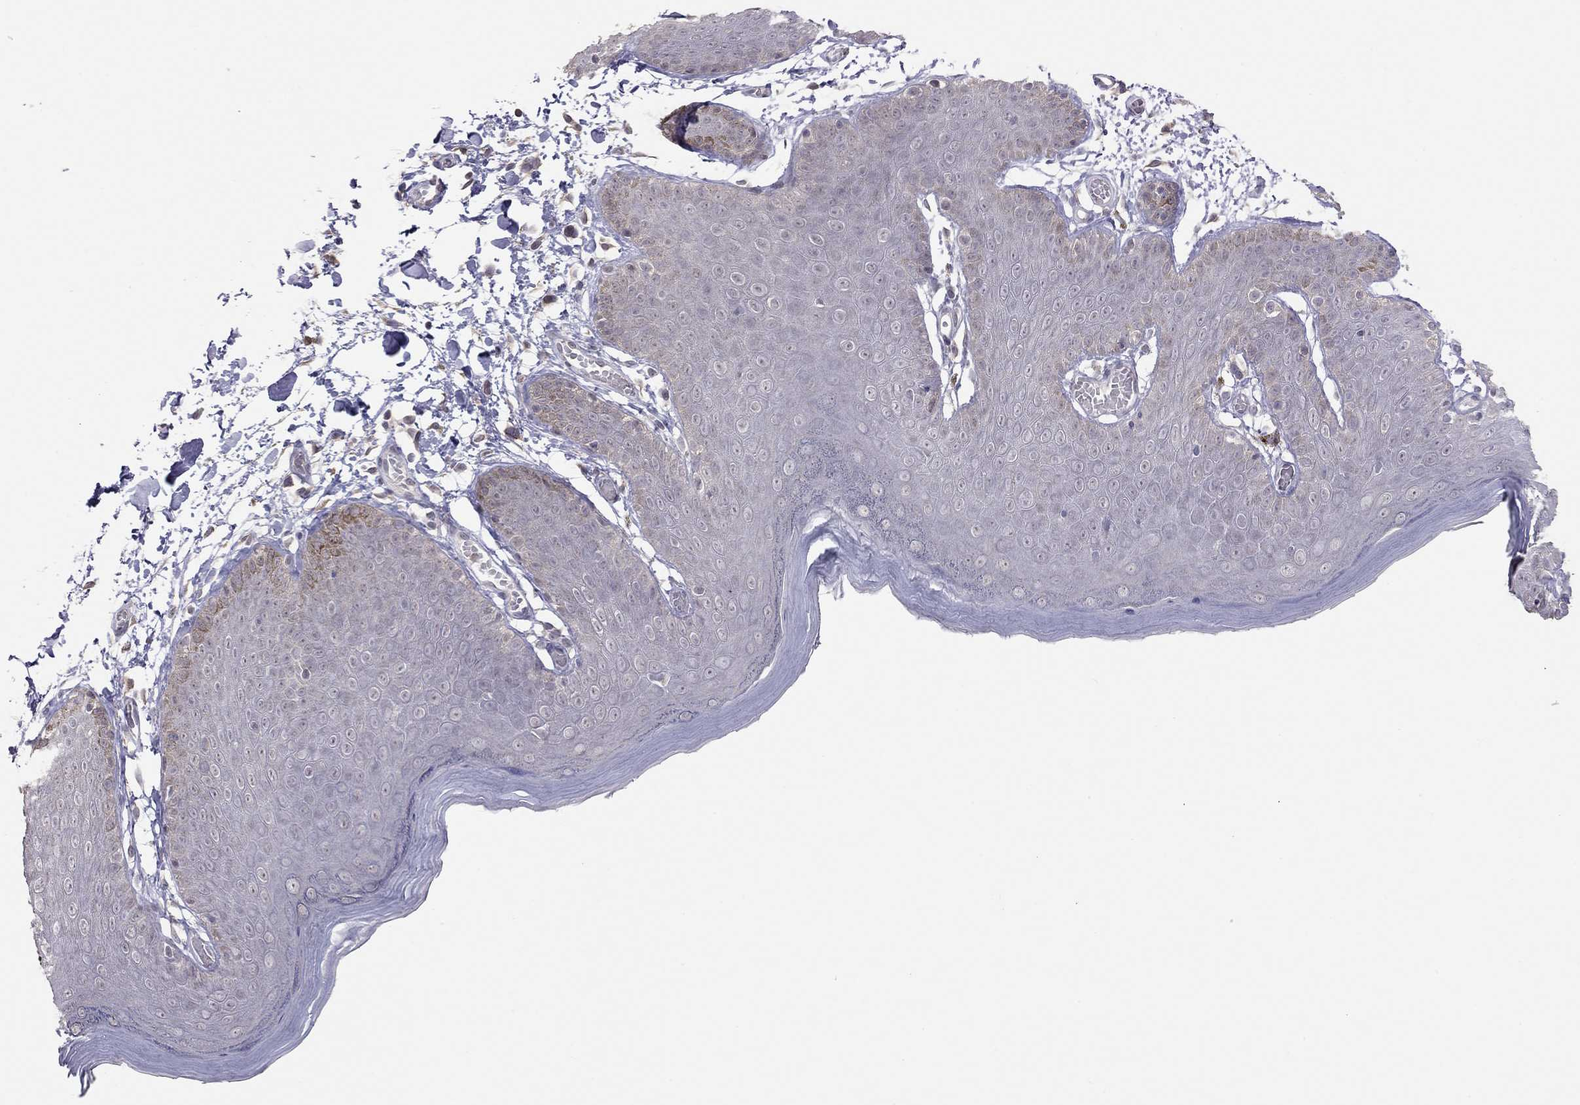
{"staining": {"intensity": "negative", "quantity": "none", "location": "none"}, "tissue": "skin", "cell_type": "Epidermal cells", "image_type": "normal", "snomed": [{"axis": "morphology", "description": "Normal tissue, NOS"}, {"axis": "topography", "description": "Anal"}], "caption": "Skin stained for a protein using IHC exhibits no staining epidermal cells.", "gene": "HSF2BP", "patient": {"sex": "male", "age": 53}}